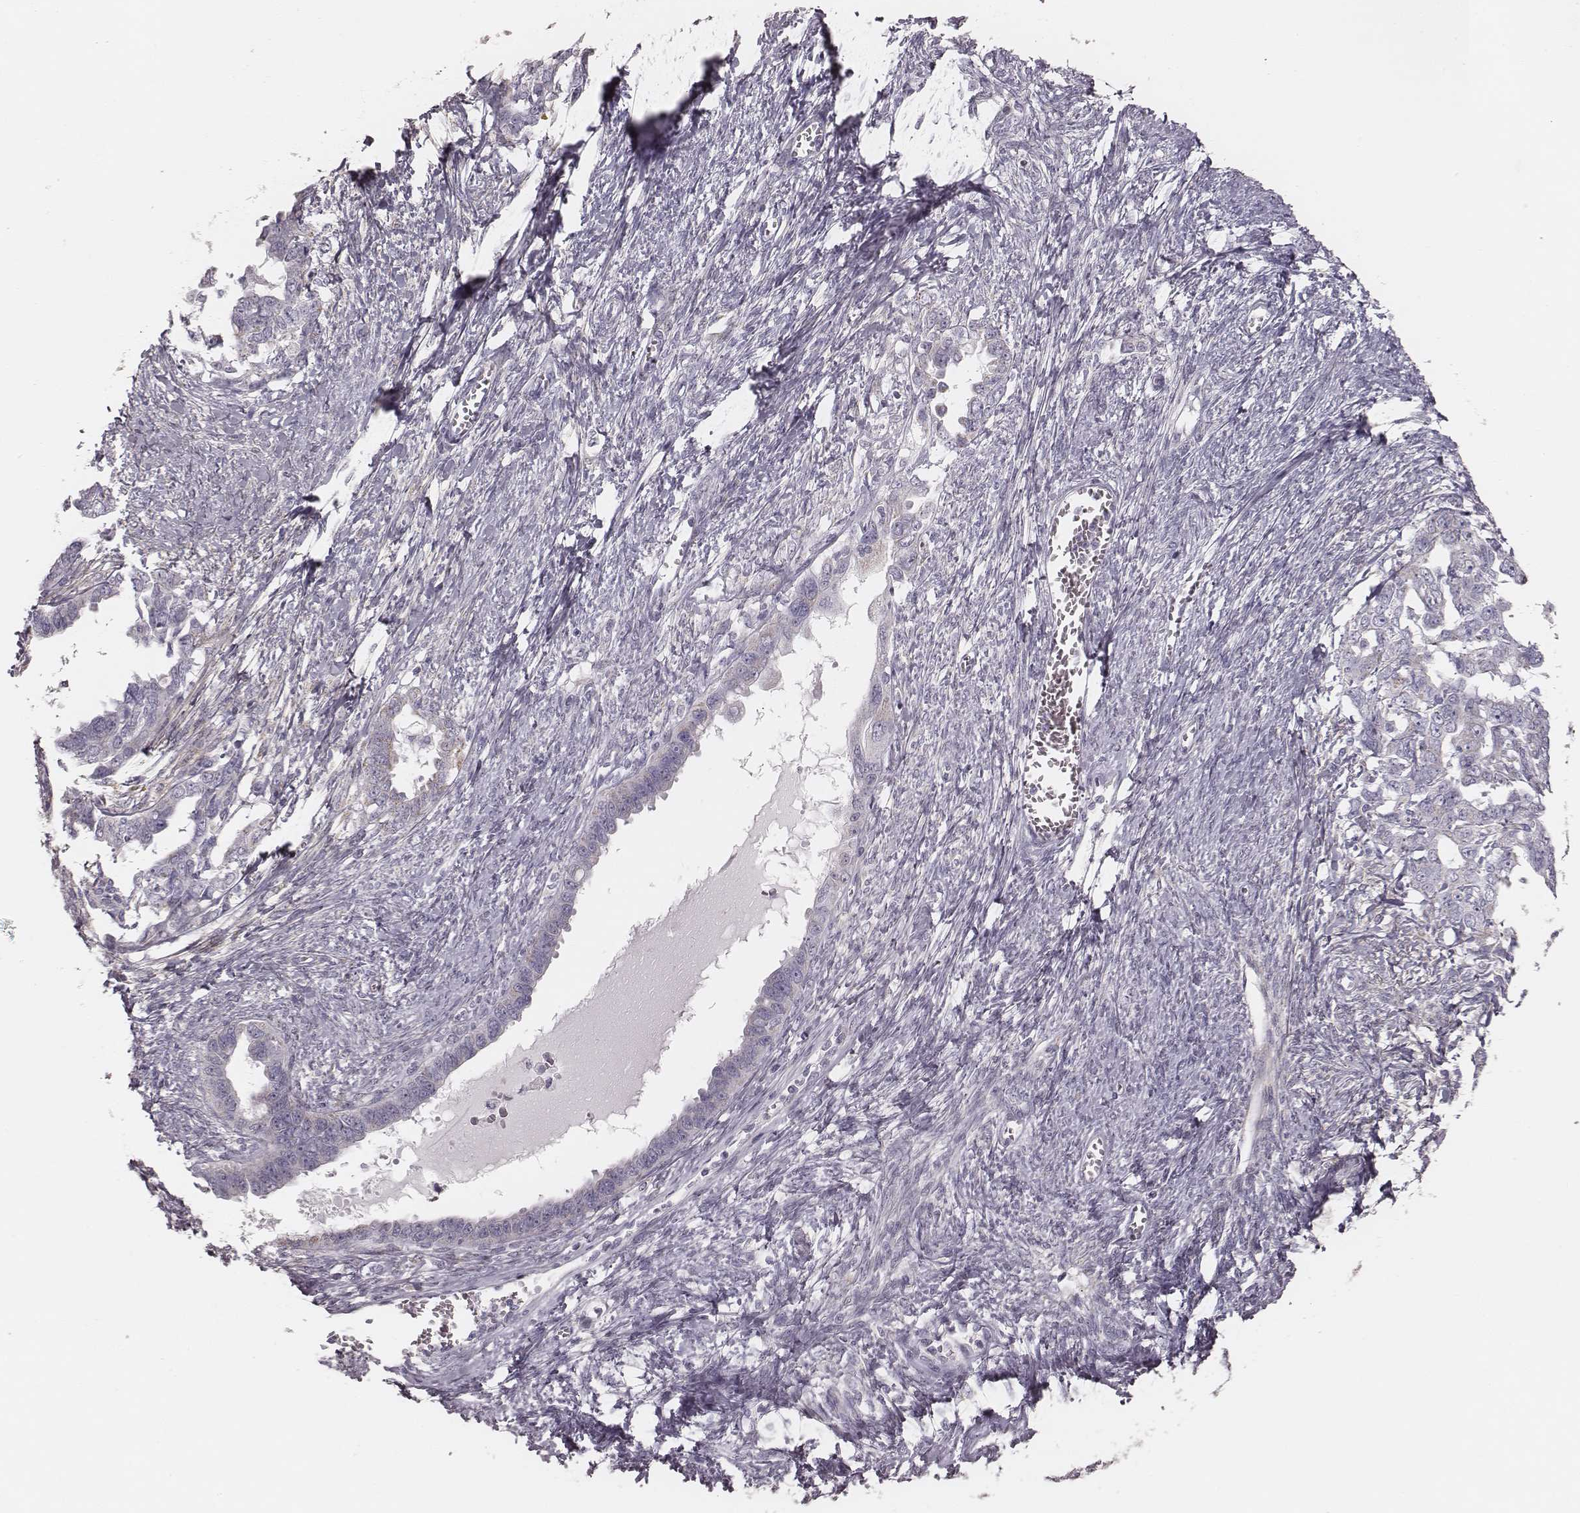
{"staining": {"intensity": "negative", "quantity": "none", "location": "none"}, "tissue": "ovarian cancer", "cell_type": "Tumor cells", "image_type": "cancer", "snomed": [{"axis": "morphology", "description": "Cystadenocarcinoma, serous, NOS"}, {"axis": "topography", "description": "Ovary"}], "caption": "There is no significant expression in tumor cells of serous cystadenocarcinoma (ovarian).", "gene": "KIF5C", "patient": {"sex": "female", "age": 69}}